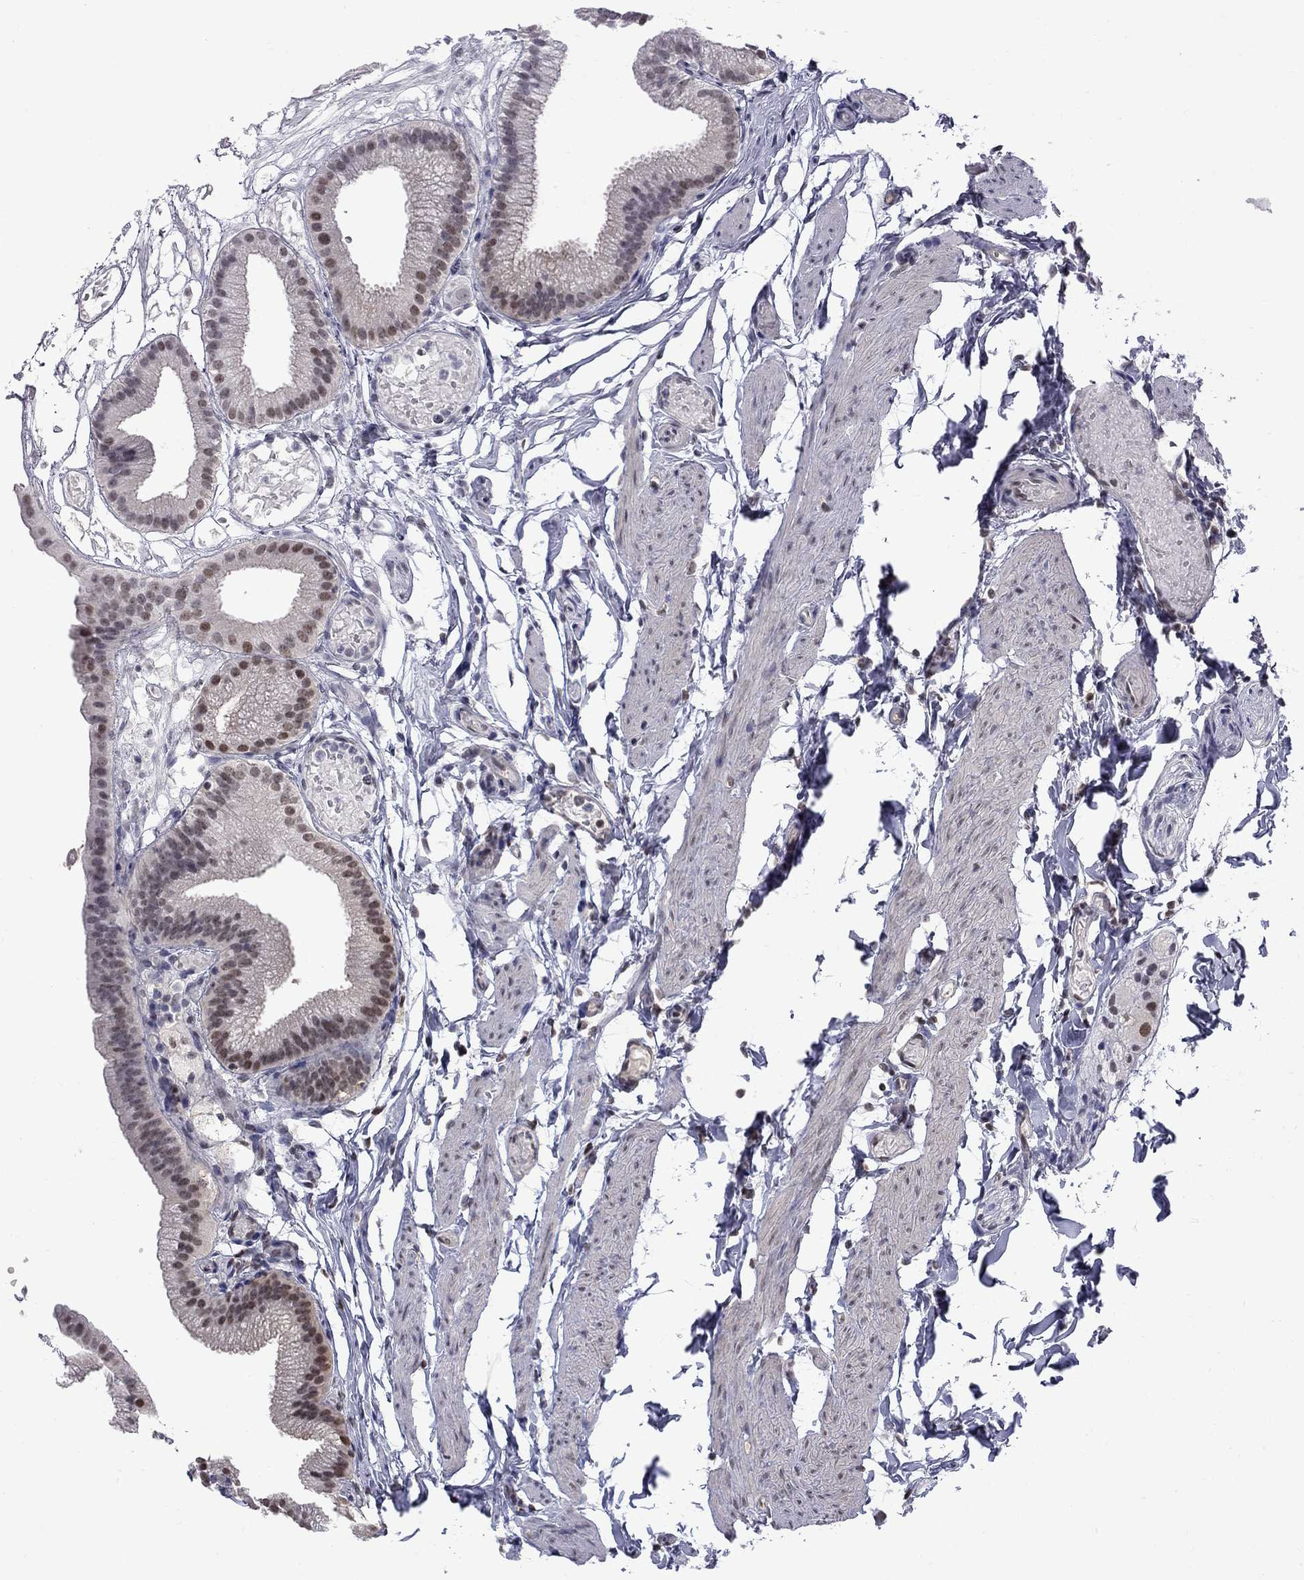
{"staining": {"intensity": "weak", "quantity": "<25%", "location": "nuclear"}, "tissue": "gallbladder", "cell_type": "Glandular cells", "image_type": "normal", "snomed": [{"axis": "morphology", "description": "Normal tissue, NOS"}, {"axis": "topography", "description": "Gallbladder"}], "caption": "Immunohistochemical staining of normal gallbladder shows no significant staining in glandular cells.", "gene": "RFWD3", "patient": {"sex": "female", "age": 45}}